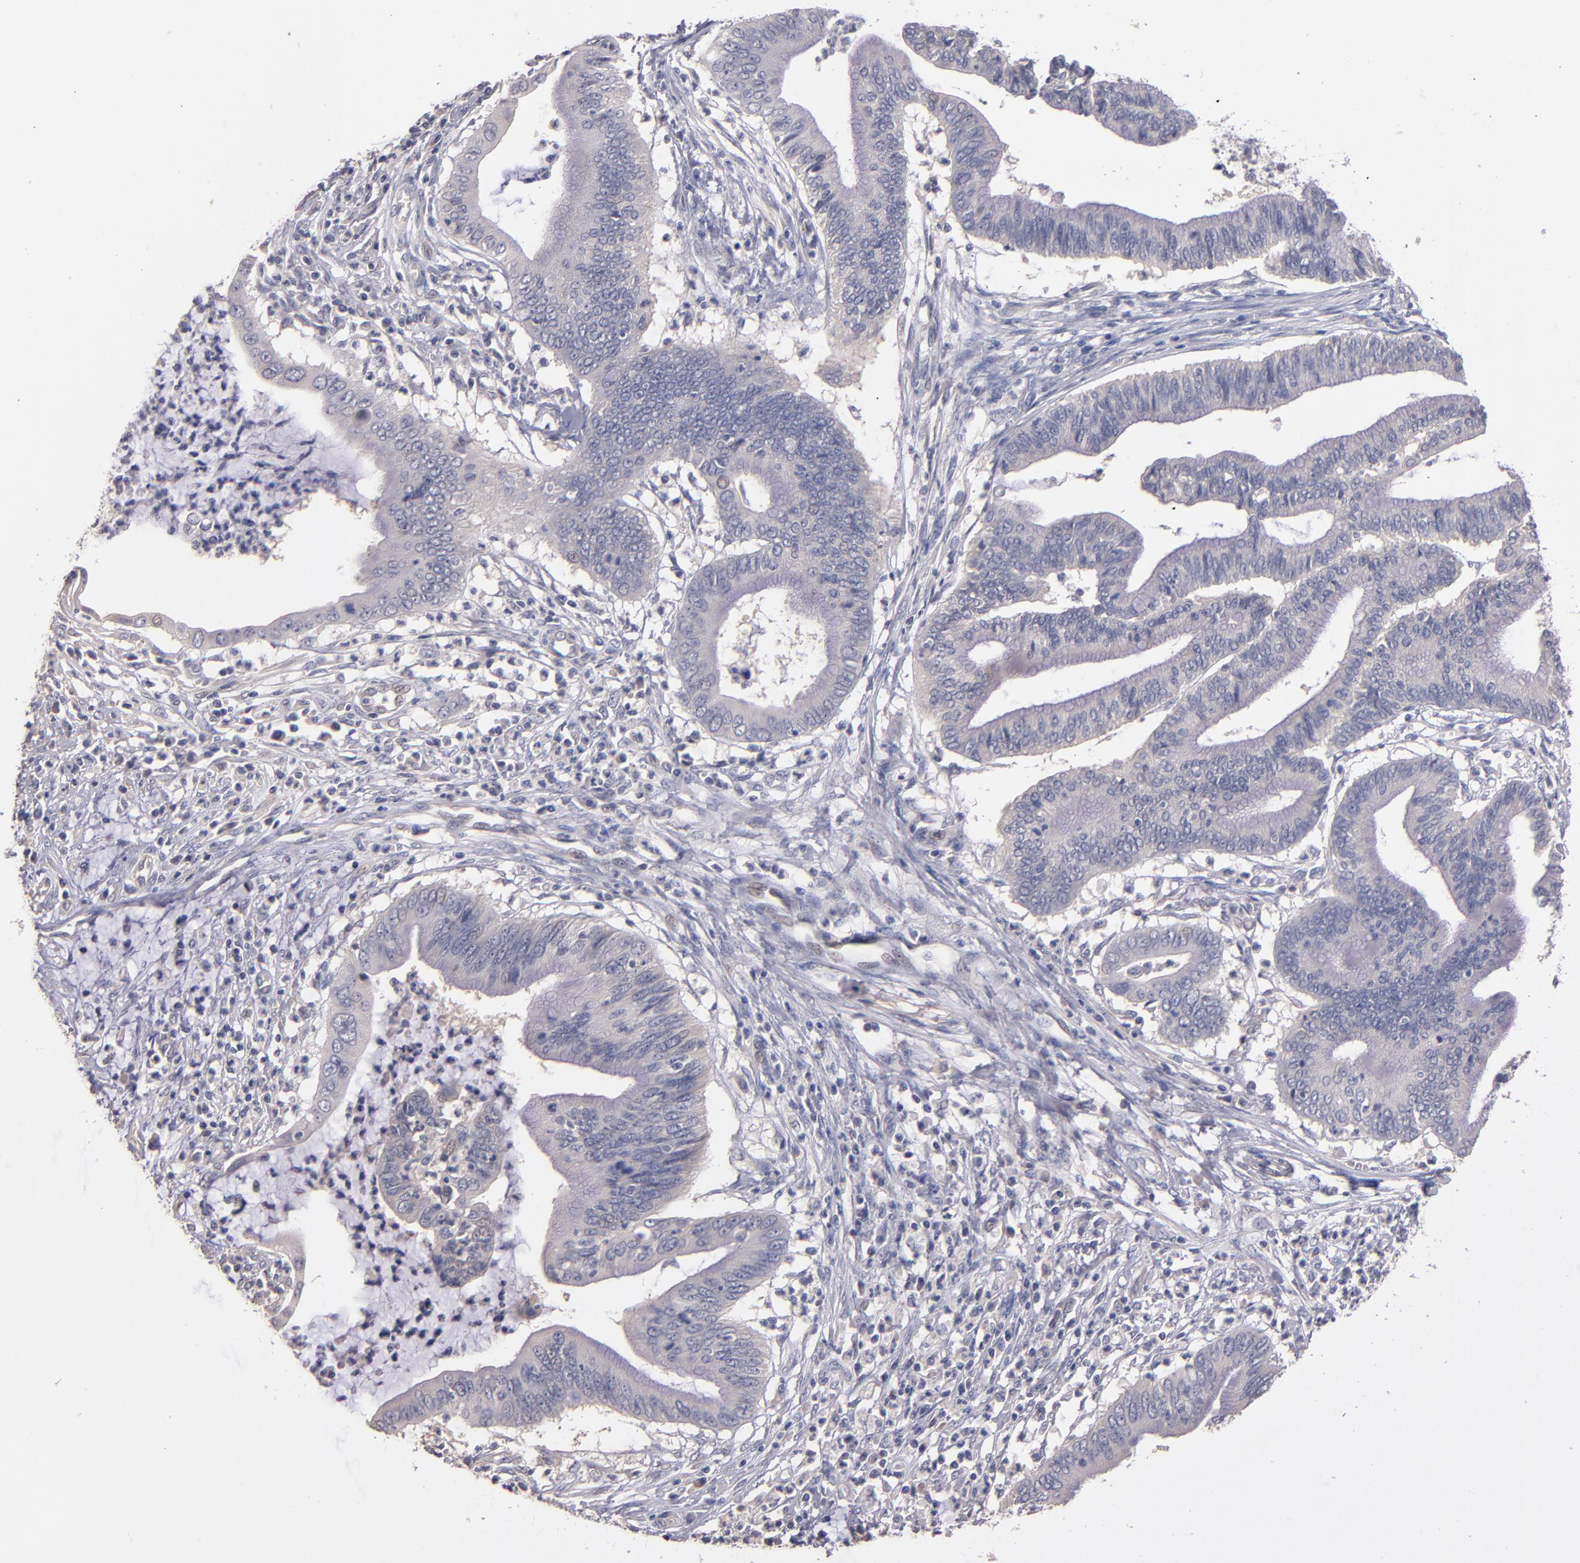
{"staining": {"intensity": "negative", "quantity": "none", "location": "none"}, "tissue": "cervical cancer", "cell_type": "Tumor cells", "image_type": "cancer", "snomed": [{"axis": "morphology", "description": "Adenocarcinoma, NOS"}, {"axis": "topography", "description": "Cervix"}], "caption": "IHC photomicrograph of neoplastic tissue: cervical cancer stained with DAB displays no significant protein expression in tumor cells.", "gene": "GNAZ", "patient": {"sex": "female", "age": 36}}